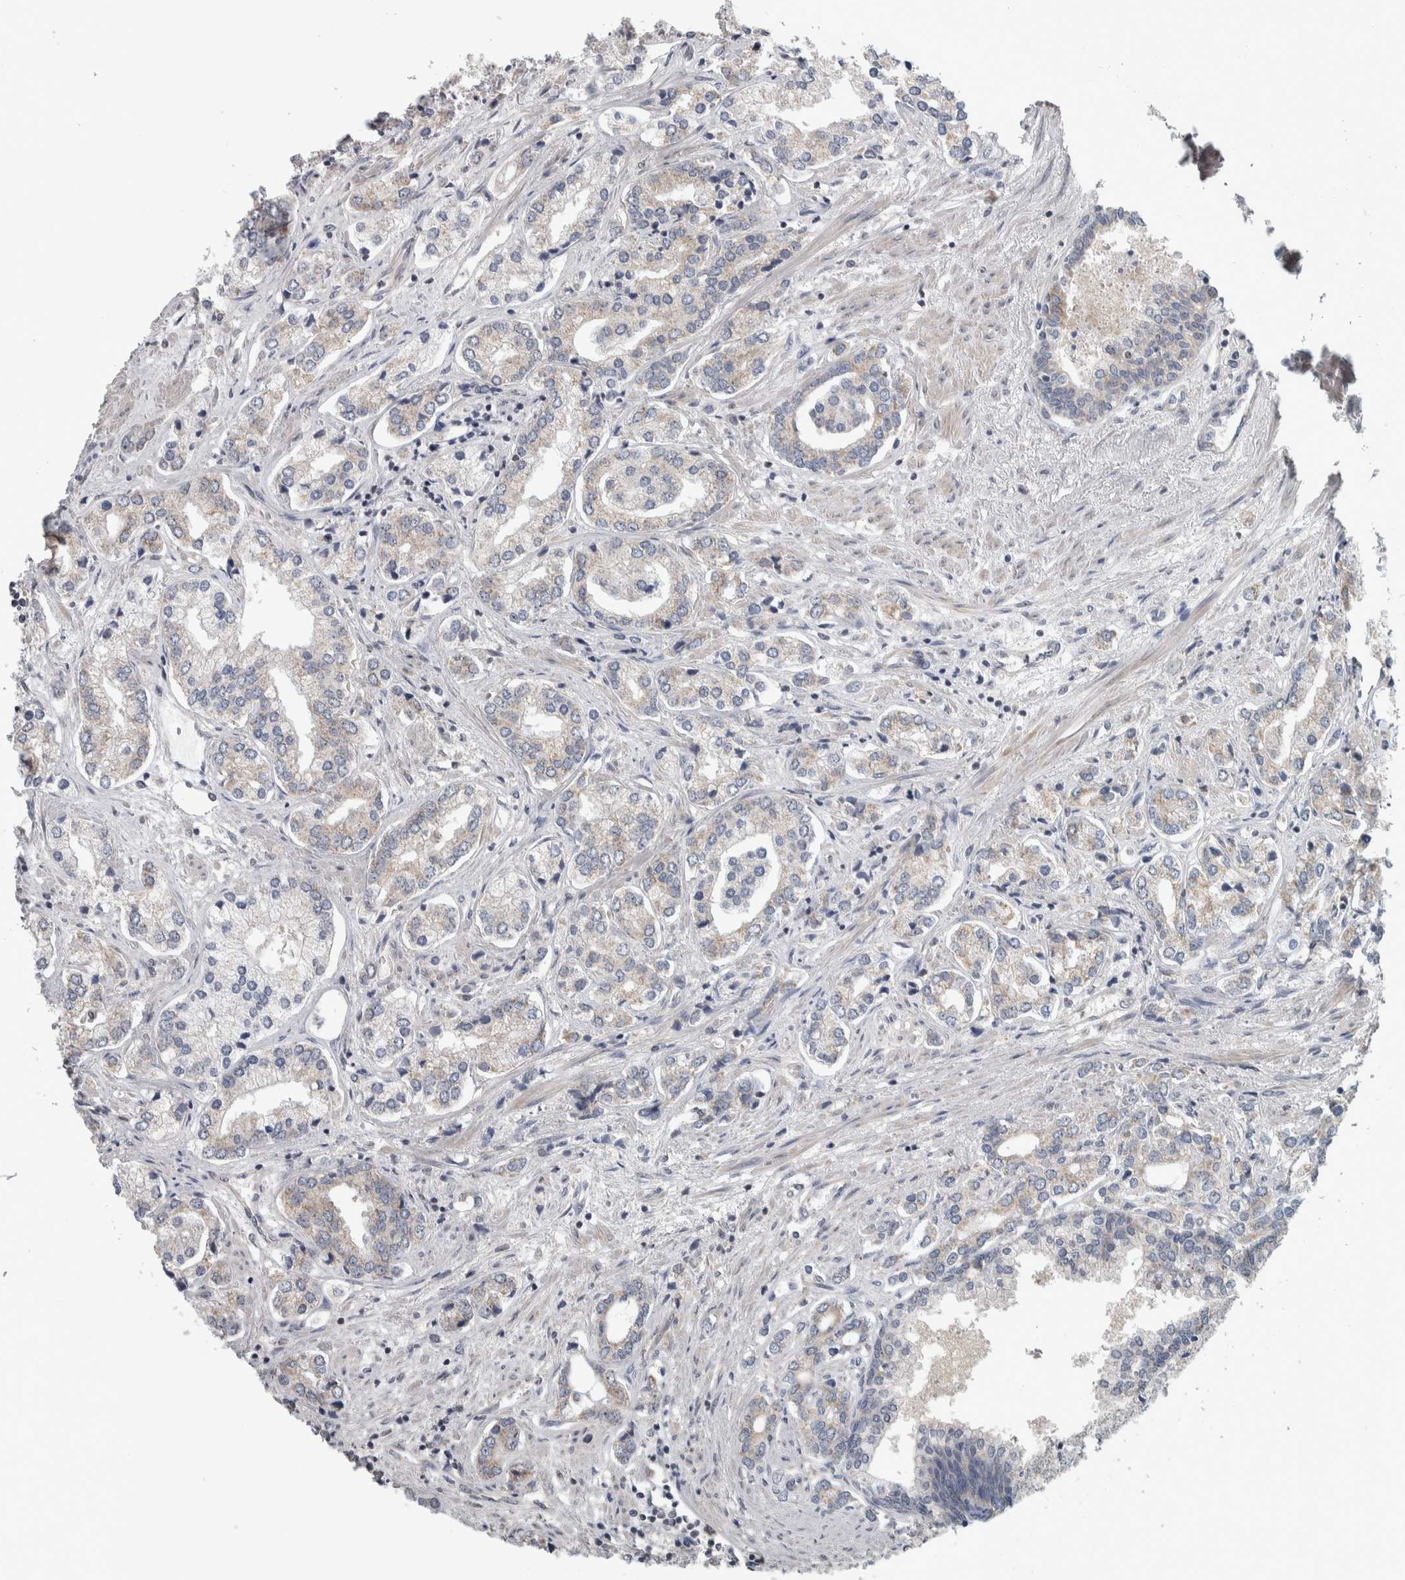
{"staining": {"intensity": "negative", "quantity": "none", "location": "none"}, "tissue": "prostate cancer", "cell_type": "Tumor cells", "image_type": "cancer", "snomed": [{"axis": "morphology", "description": "Adenocarcinoma, High grade"}, {"axis": "topography", "description": "Prostate"}], "caption": "Immunohistochemistry (IHC) micrograph of high-grade adenocarcinoma (prostate) stained for a protein (brown), which displays no positivity in tumor cells.", "gene": "CWC27", "patient": {"sex": "male", "age": 66}}